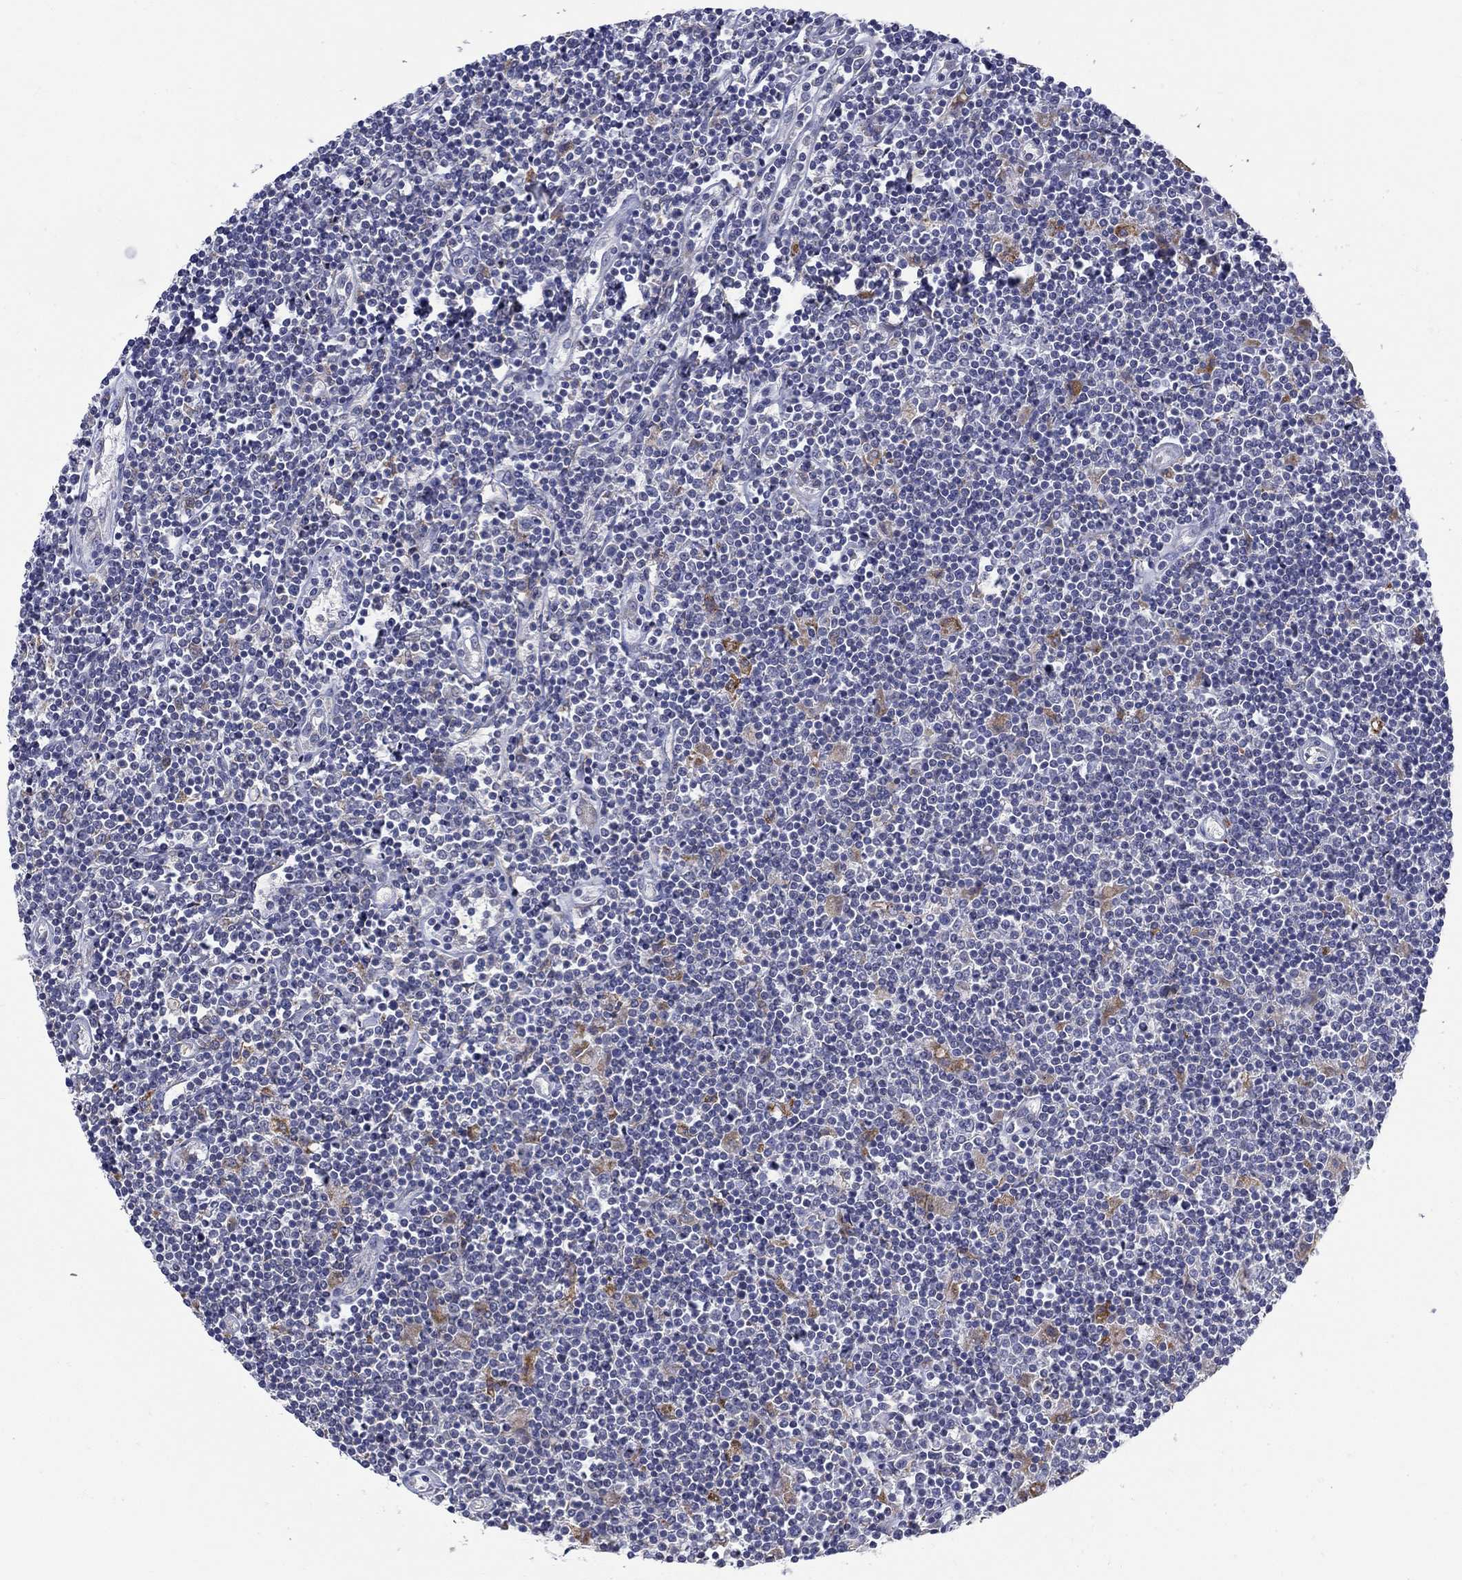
{"staining": {"intensity": "moderate", "quantity": "<25%", "location": "cytoplasmic/membranous"}, "tissue": "lymphoma", "cell_type": "Tumor cells", "image_type": "cancer", "snomed": [{"axis": "morphology", "description": "Hodgkin's disease, NOS"}, {"axis": "topography", "description": "Lymph node"}], "caption": "IHC image of Hodgkin's disease stained for a protein (brown), which demonstrates low levels of moderate cytoplasmic/membranous positivity in approximately <25% of tumor cells.", "gene": "ABCA4", "patient": {"sex": "male", "age": 40}}